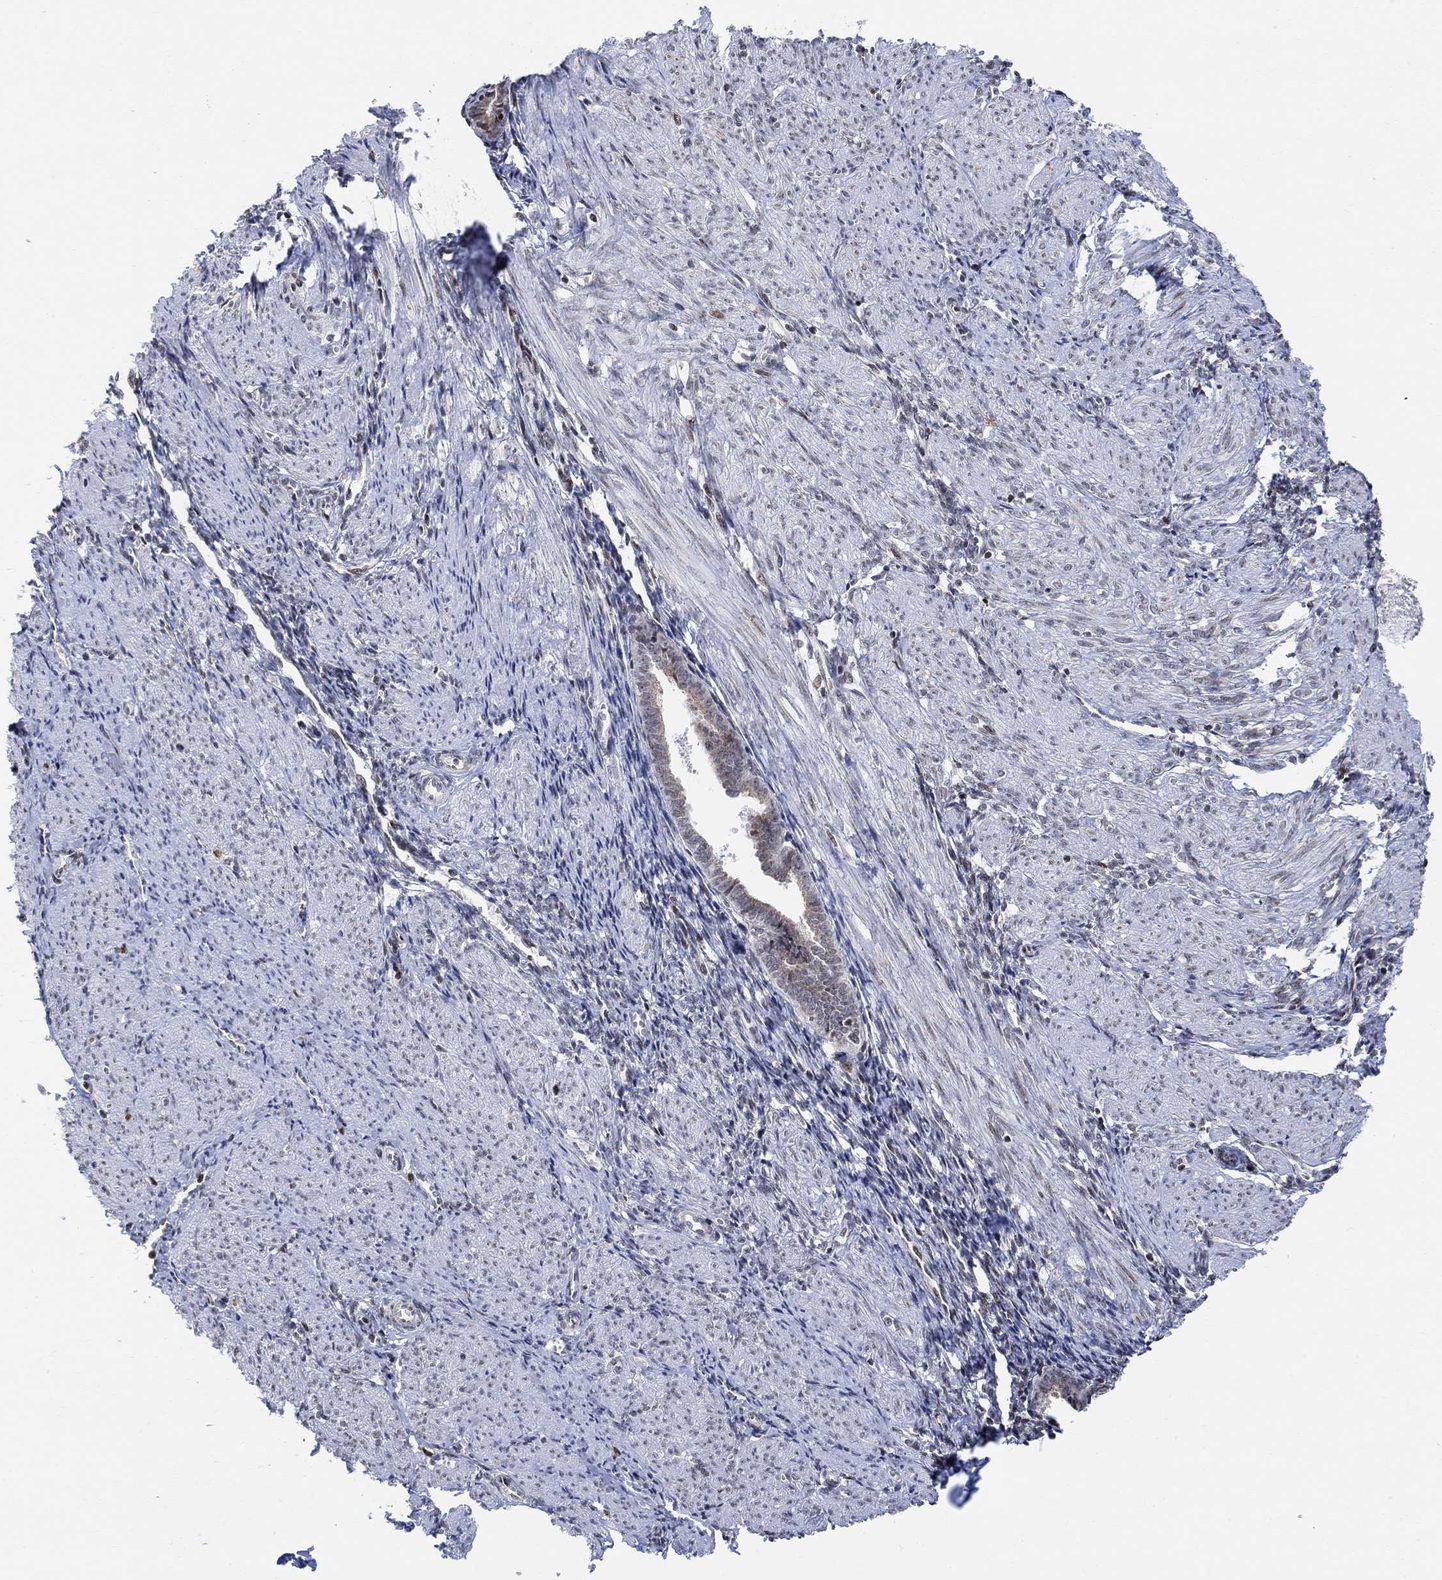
{"staining": {"intensity": "negative", "quantity": "none", "location": "none"}, "tissue": "endometrium", "cell_type": "Cells in endometrial stroma", "image_type": "normal", "snomed": [{"axis": "morphology", "description": "Normal tissue, NOS"}, {"axis": "topography", "description": "Endometrium"}], "caption": "This is an immunohistochemistry image of unremarkable endometrium. There is no expression in cells in endometrial stroma.", "gene": "ABHD14A", "patient": {"sex": "female", "age": 37}}